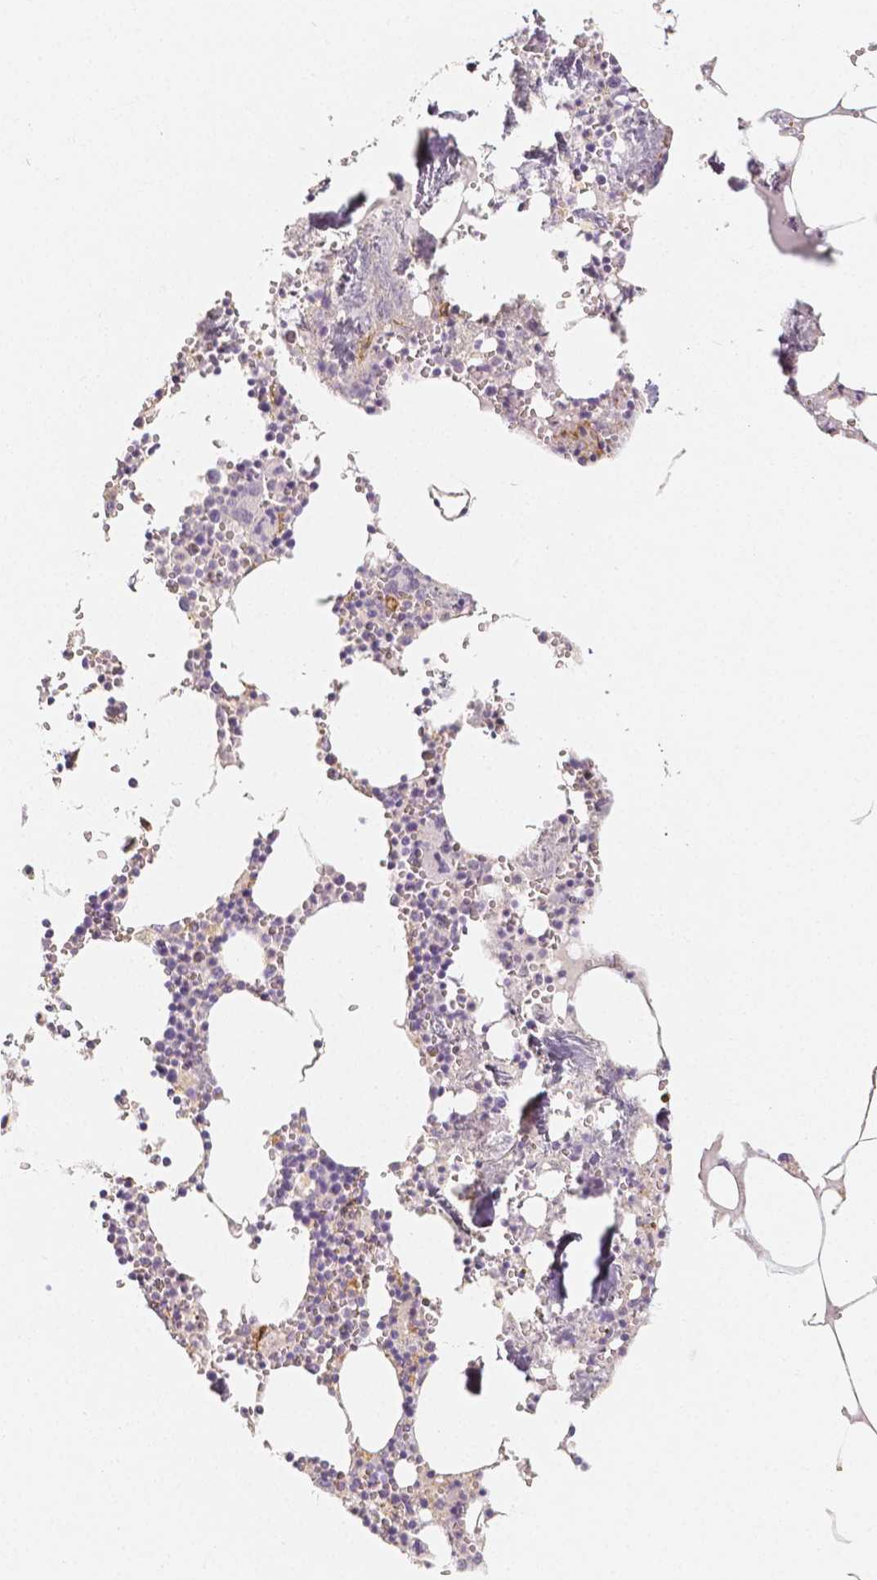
{"staining": {"intensity": "negative", "quantity": "none", "location": "none"}, "tissue": "bone marrow", "cell_type": "Hematopoietic cells", "image_type": "normal", "snomed": [{"axis": "morphology", "description": "Normal tissue, NOS"}, {"axis": "topography", "description": "Bone marrow"}], "caption": "This micrograph is of benign bone marrow stained with IHC to label a protein in brown with the nuclei are counter-stained blue. There is no positivity in hematopoietic cells.", "gene": "THY1", "patient": {"sex": "male", "age": 54}}